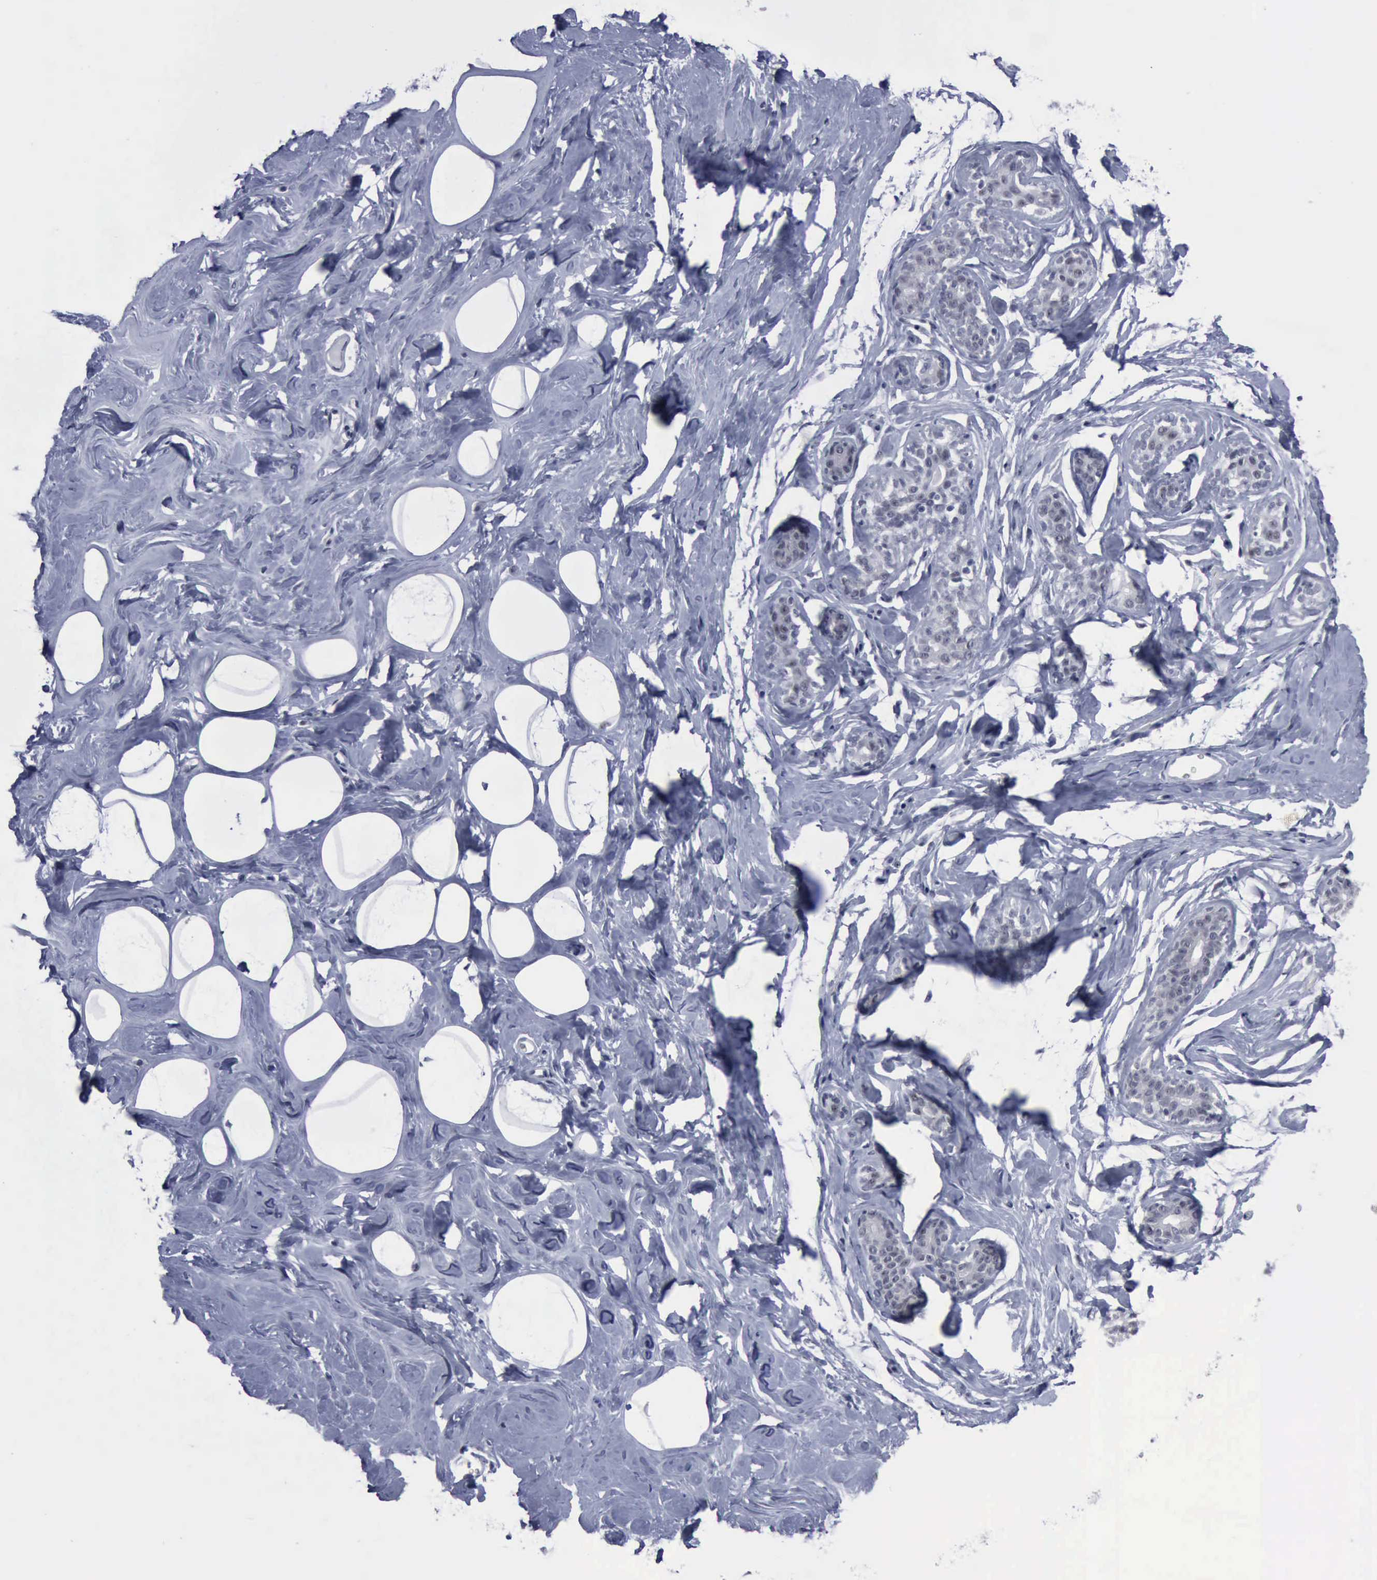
{"staining": {"intensity": "negative", "quantity": "none", "location": "none"}, "tissue": "breast", "cell_type": "Glandular cells", "image_type": "normal", "snomed": [{"axis": "morphology", "description": "Normal tissue, NOS"}, {"axis": "morphology", "description": "Fibrosis, NOS"}, {"axis": "topography", "description": "Breast"}], "caption": "Immunohistochemistry photomicrograph of normal breast: human breast stained with DAB exhibits no significant protein expression in glandular cells. (Stains: DAB (3,3'-diaminobenzidine) immunohistochemistry (IHC) with hematoxylin counter stain, Microscopy: brightfield microscopy at high magnification).", "gene": "BRD1", "patient": {"sex": "female", "age": 39}}